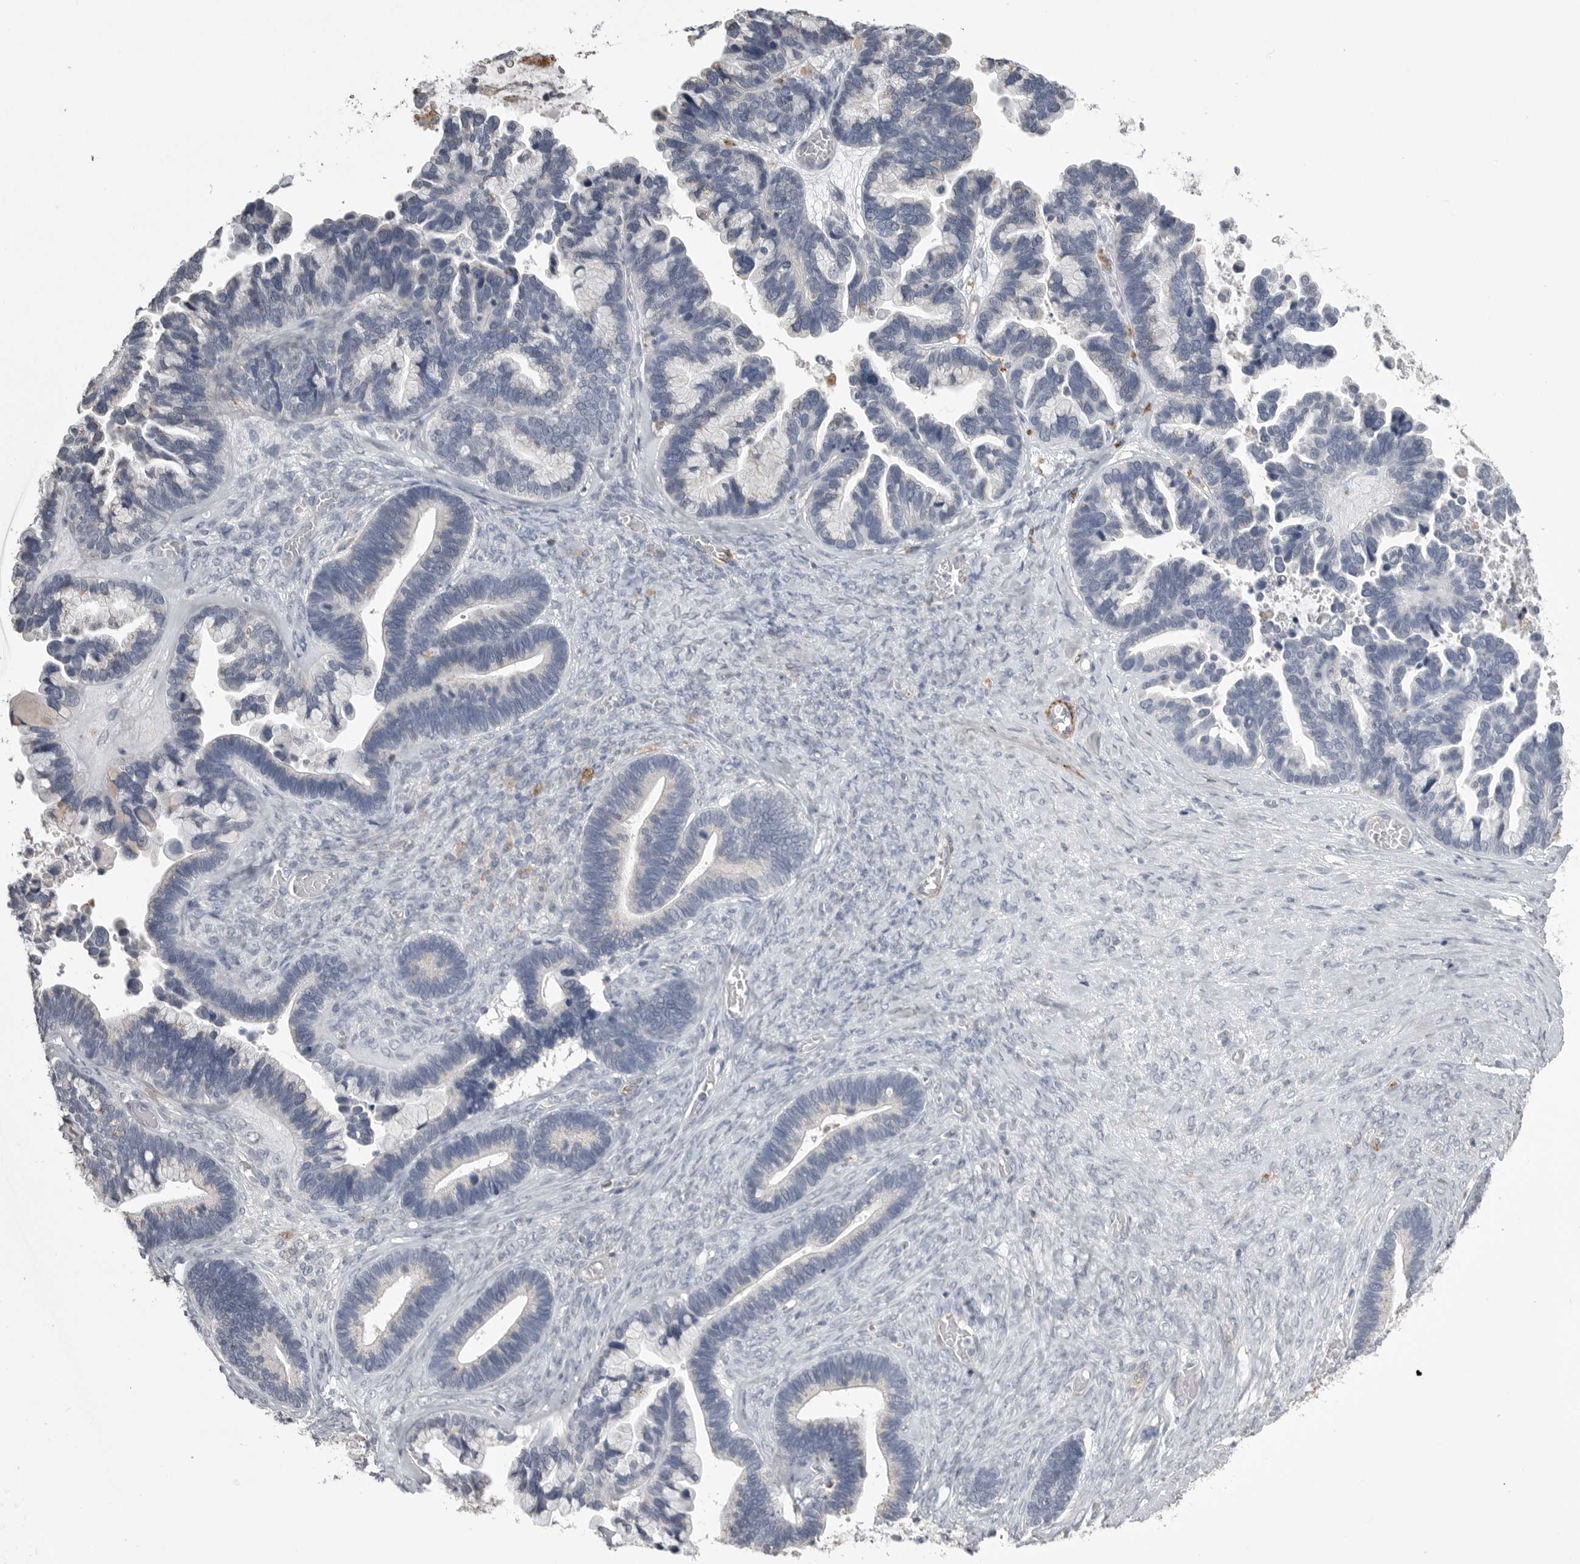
{"staining": {"intensity": "negative", "quantity": "none", "location": "none"}, "tissue": "ovarian cancer", "cell_type": "Tumor cells", "image_type": "cancer", "snomed": [{"axis": "morphology", "description": "Cystadenocarcinoma, serous, NOS"}, {"axis": "topography", "description": "Ovary"}], "caption": "High power microscopy photomicrograph of an IHC micrograph of serous cystadenocarcinoma (ovarian), revealing no significant staining in tumor cells.", "gene": "AOC3", "patient": {"sex": "female", "age": 56}}